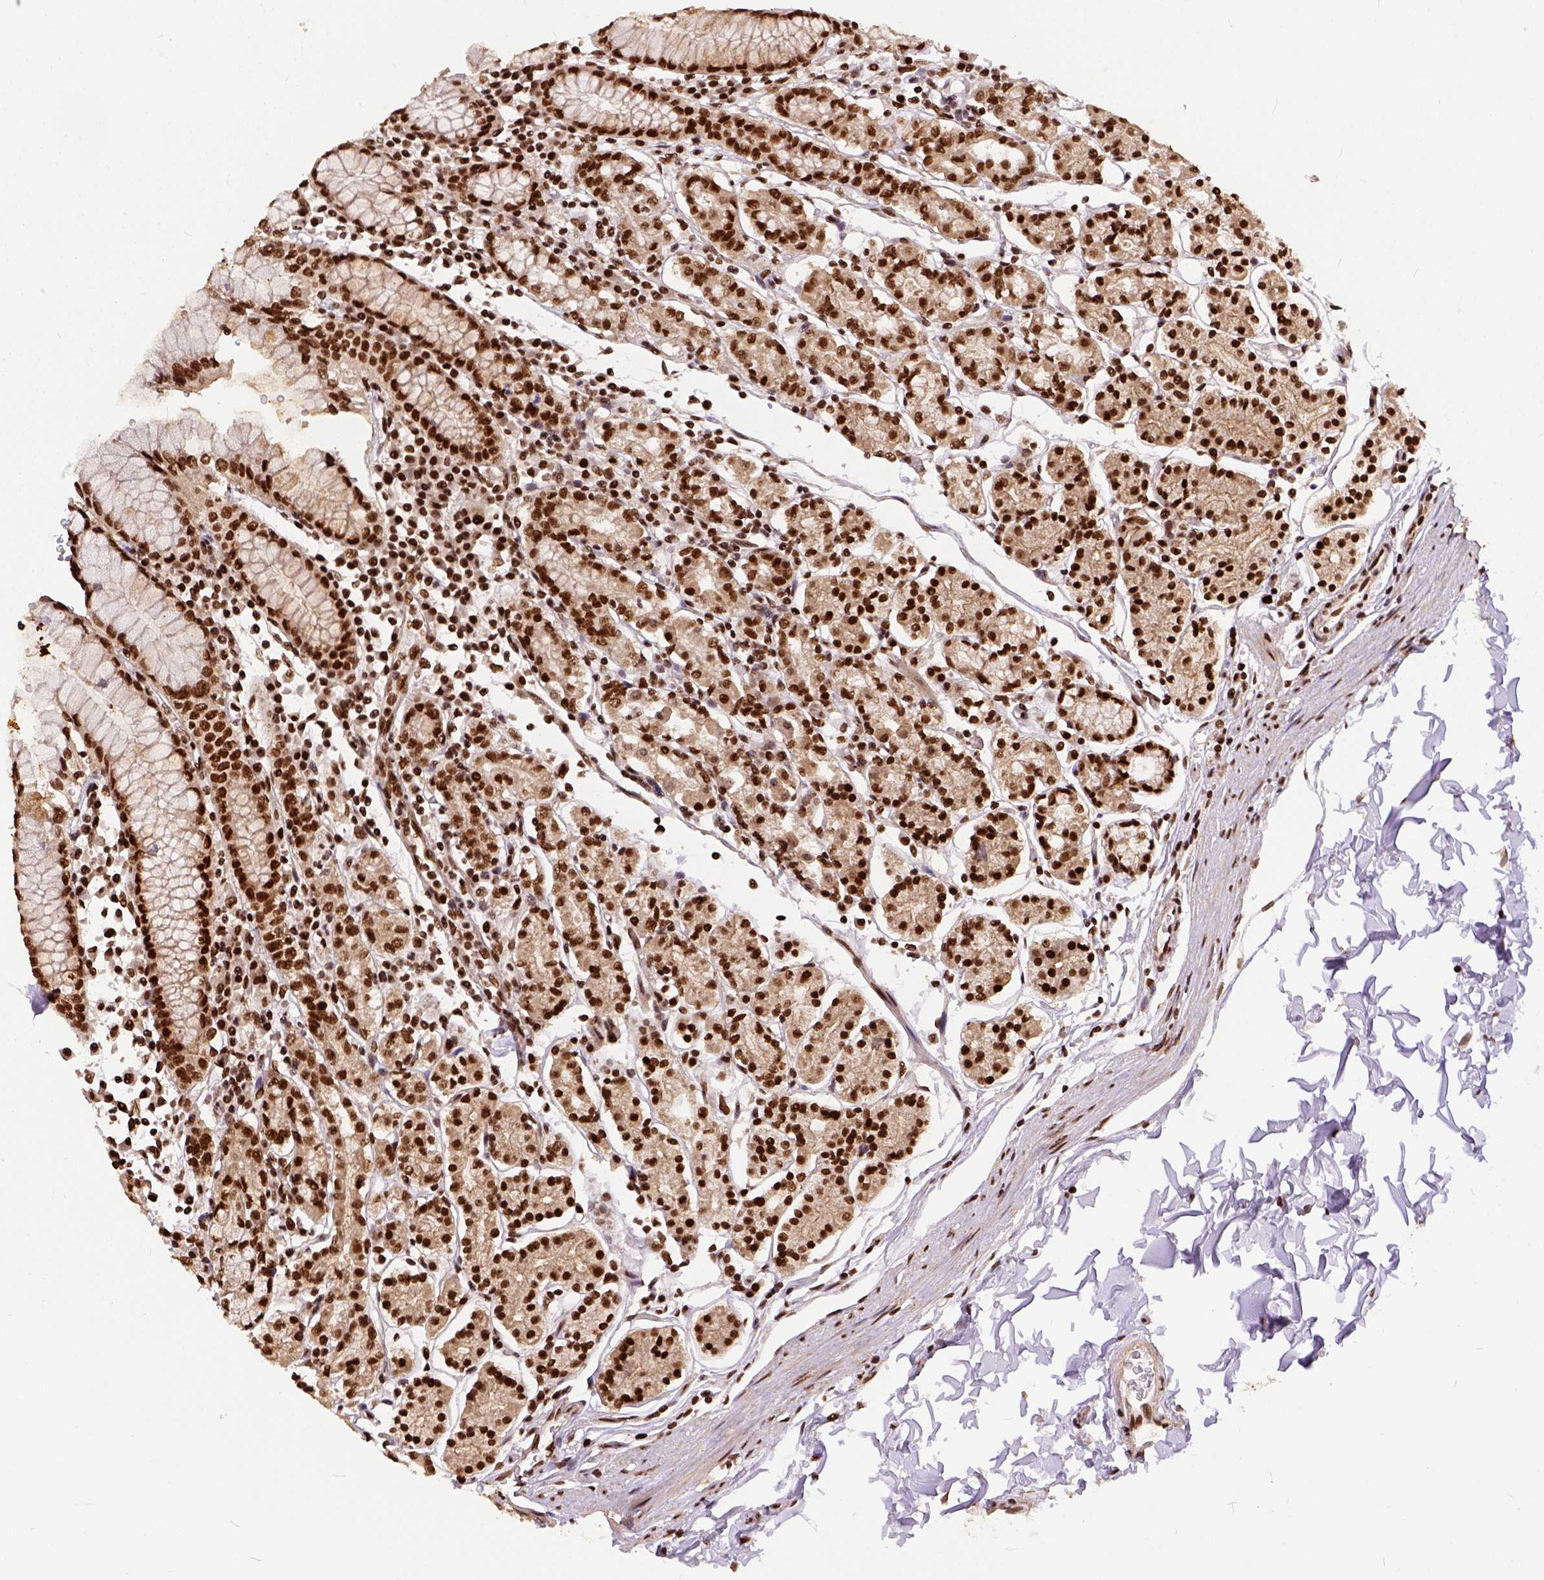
{"staining": {"intensity": "strong", "quantity": ">75%", "location": "nuclear"}, "tissue": "stomach", "cell_type": "Glandular cells", "image_type": "normal", "snomed": [{"axis": "morphology", "description": "Normal tissue, NOS"}, {"axis": "topography", "description": "Stomach, upper"}, {"axis": "topography", "description": "Stomach"}], "caption": "The micrograph demonstrates a brown stain indicating the presence of a protein in the nuclear of glandular cells in stomach.", "gene": "NACC1", "patient": {"sex": "male", "age": 62}}